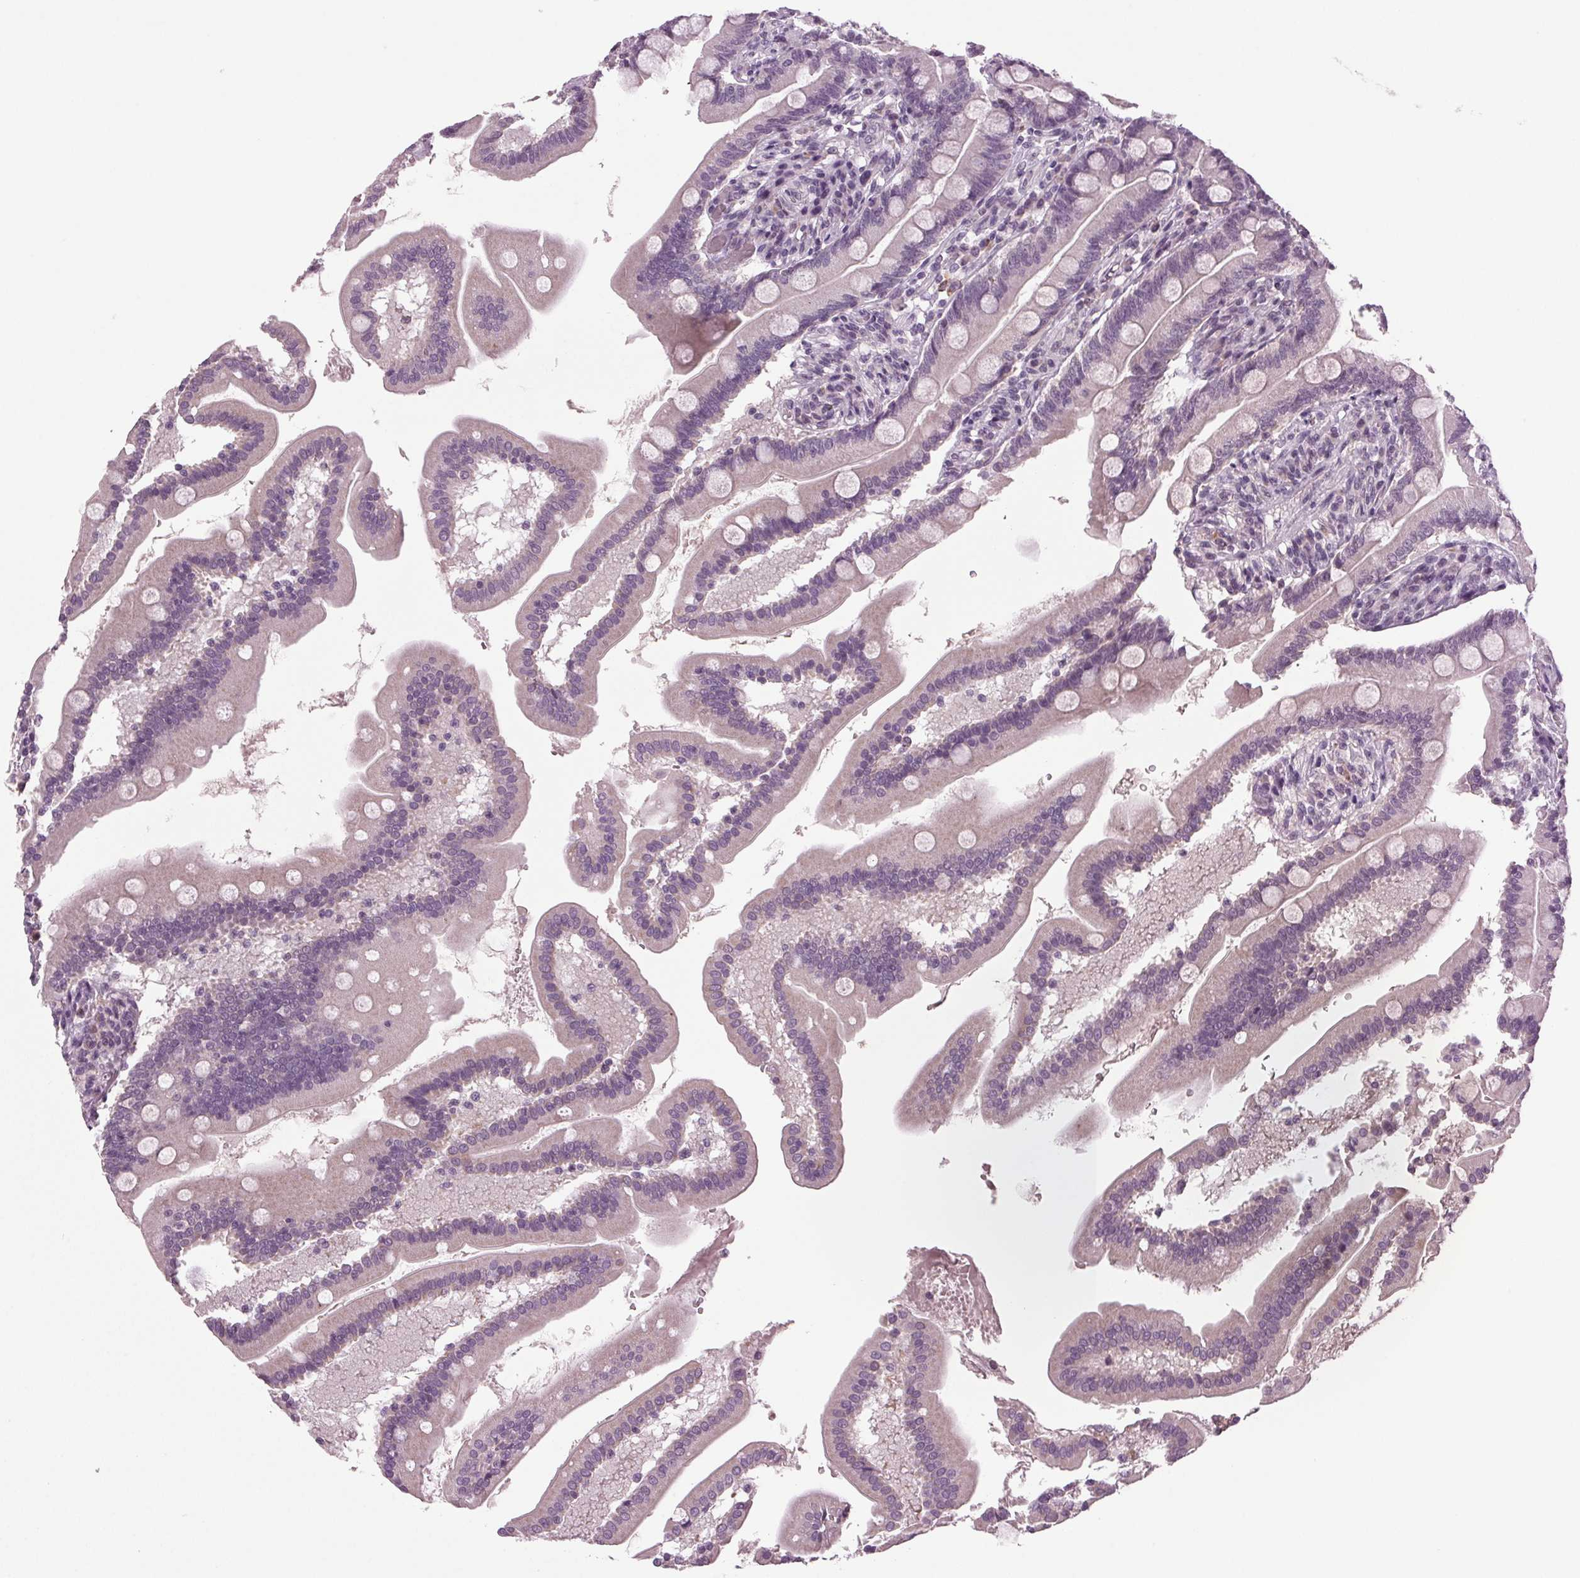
{"staining": {"intensity": "negative", "quantity": "none", "location": "none"}, "tissue": "duodenum", "cell_type": "Glandular cells", "image_type": "normal", "snomed": [{"axis": "morphology", "description": "Normal tissue, NOS"}, {"axis": "topography", "description": "Duodenum"}], "caption": "Immunohistochemical staining of normal duodenum displays no significant staining in glandular cells. (Brightfield microscopy of DAB (3,3'-diaminobenzidine) IHC at high magnification).", "gene": "DNAH12", "patient": {"sex": "female", "age": 67}}